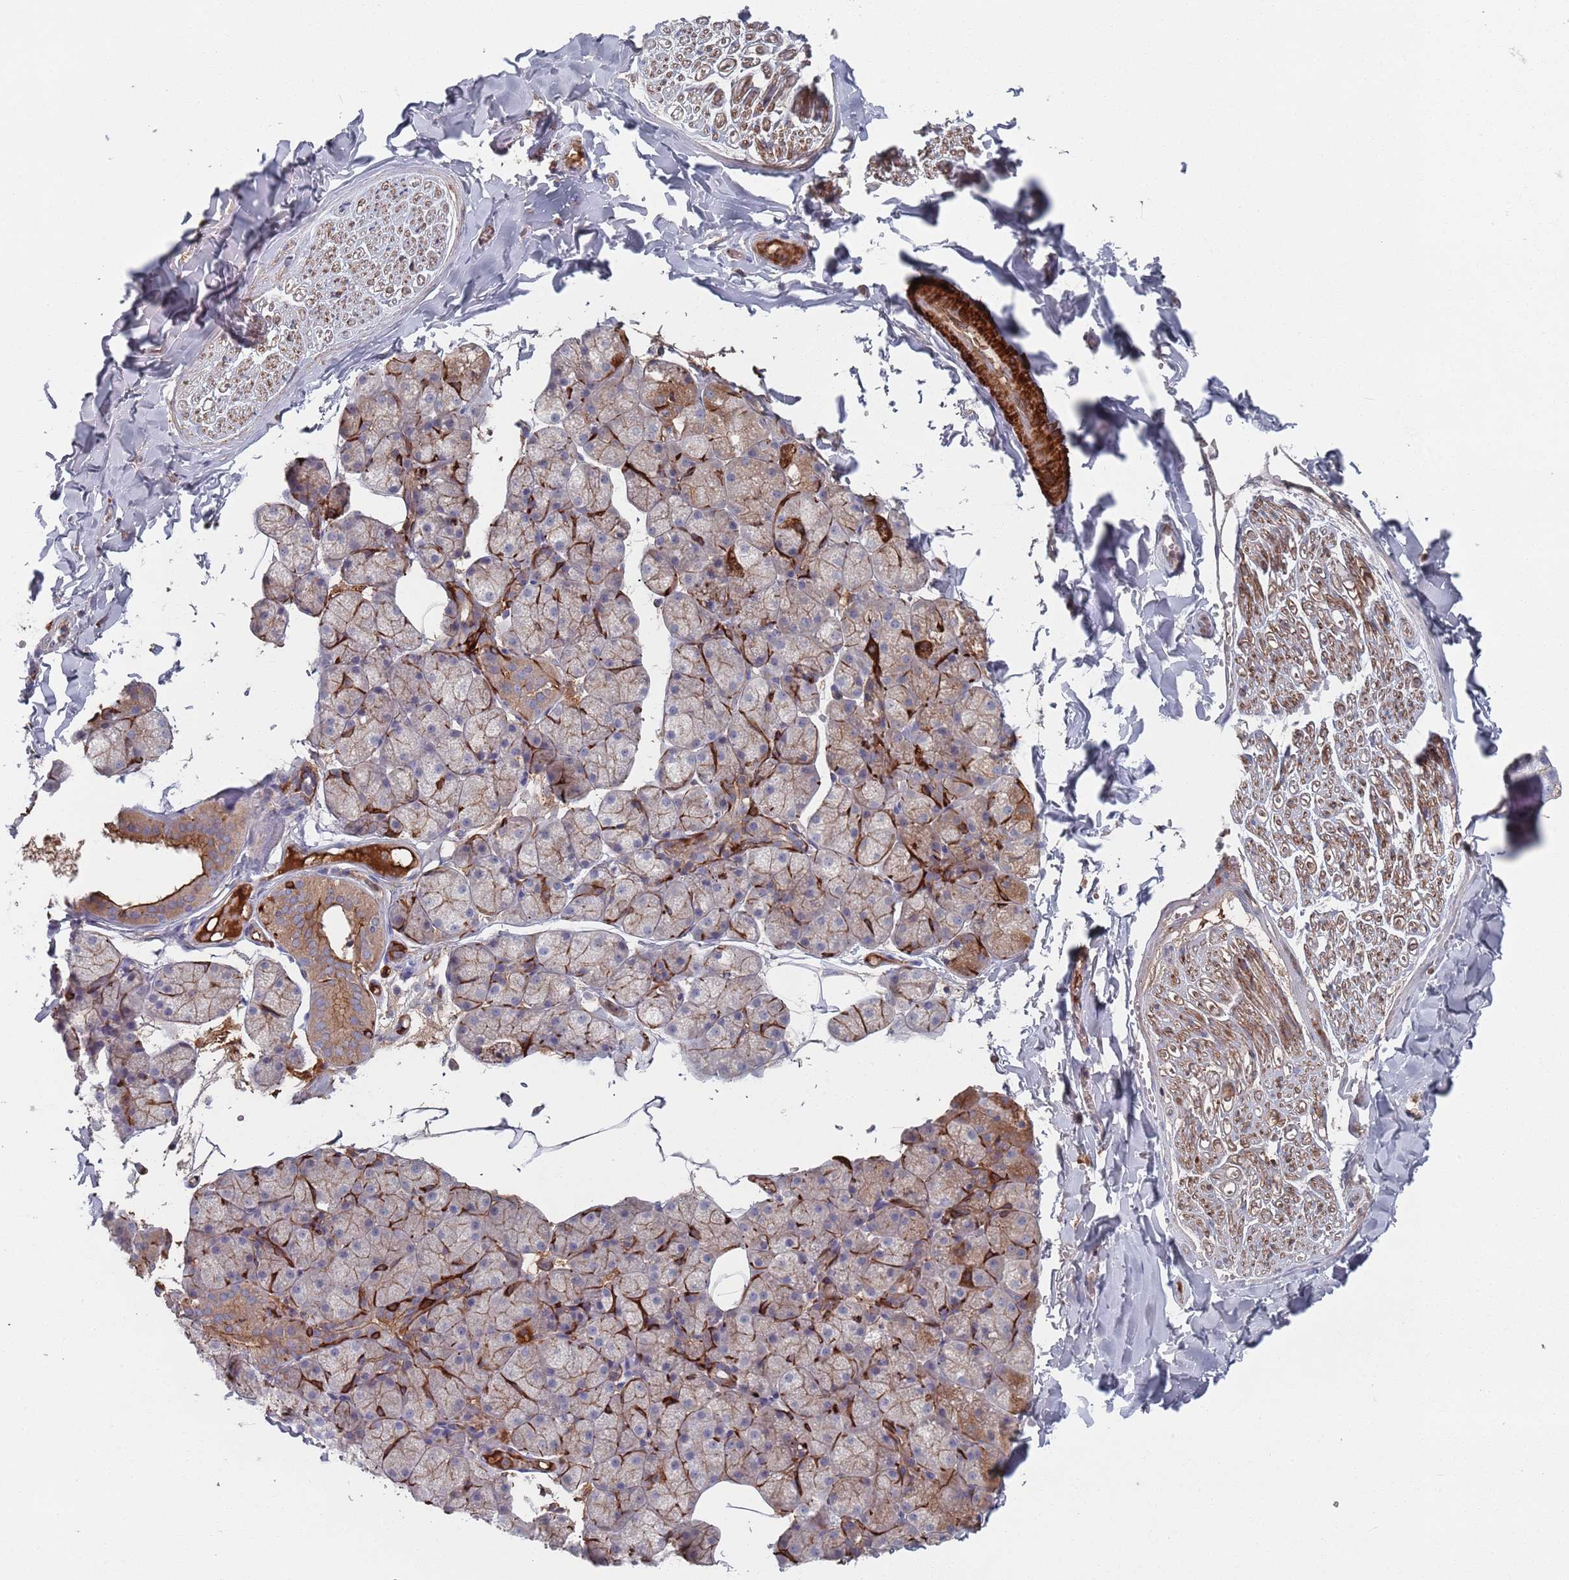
{"staining": {"intensity": "negative", "quantity": "none", "location": "none"}, "tissue": "adipose tissue", "cell_type": "Adipocytes", "image_type": "normal", "snomed": [{"axis": "morphology", "description": "Normal tissue, NOS"}, {"axis": "topography", "description": "Salivary gland"}, {"axis": "topography", "description": "Peripheral nerve tissue"}], "caption": "The micrograph displays no staining of adipocytes in benign adipose tissue.", "gene": "PLEKHA4", "patient": {"sex": "male", "age": 38}}